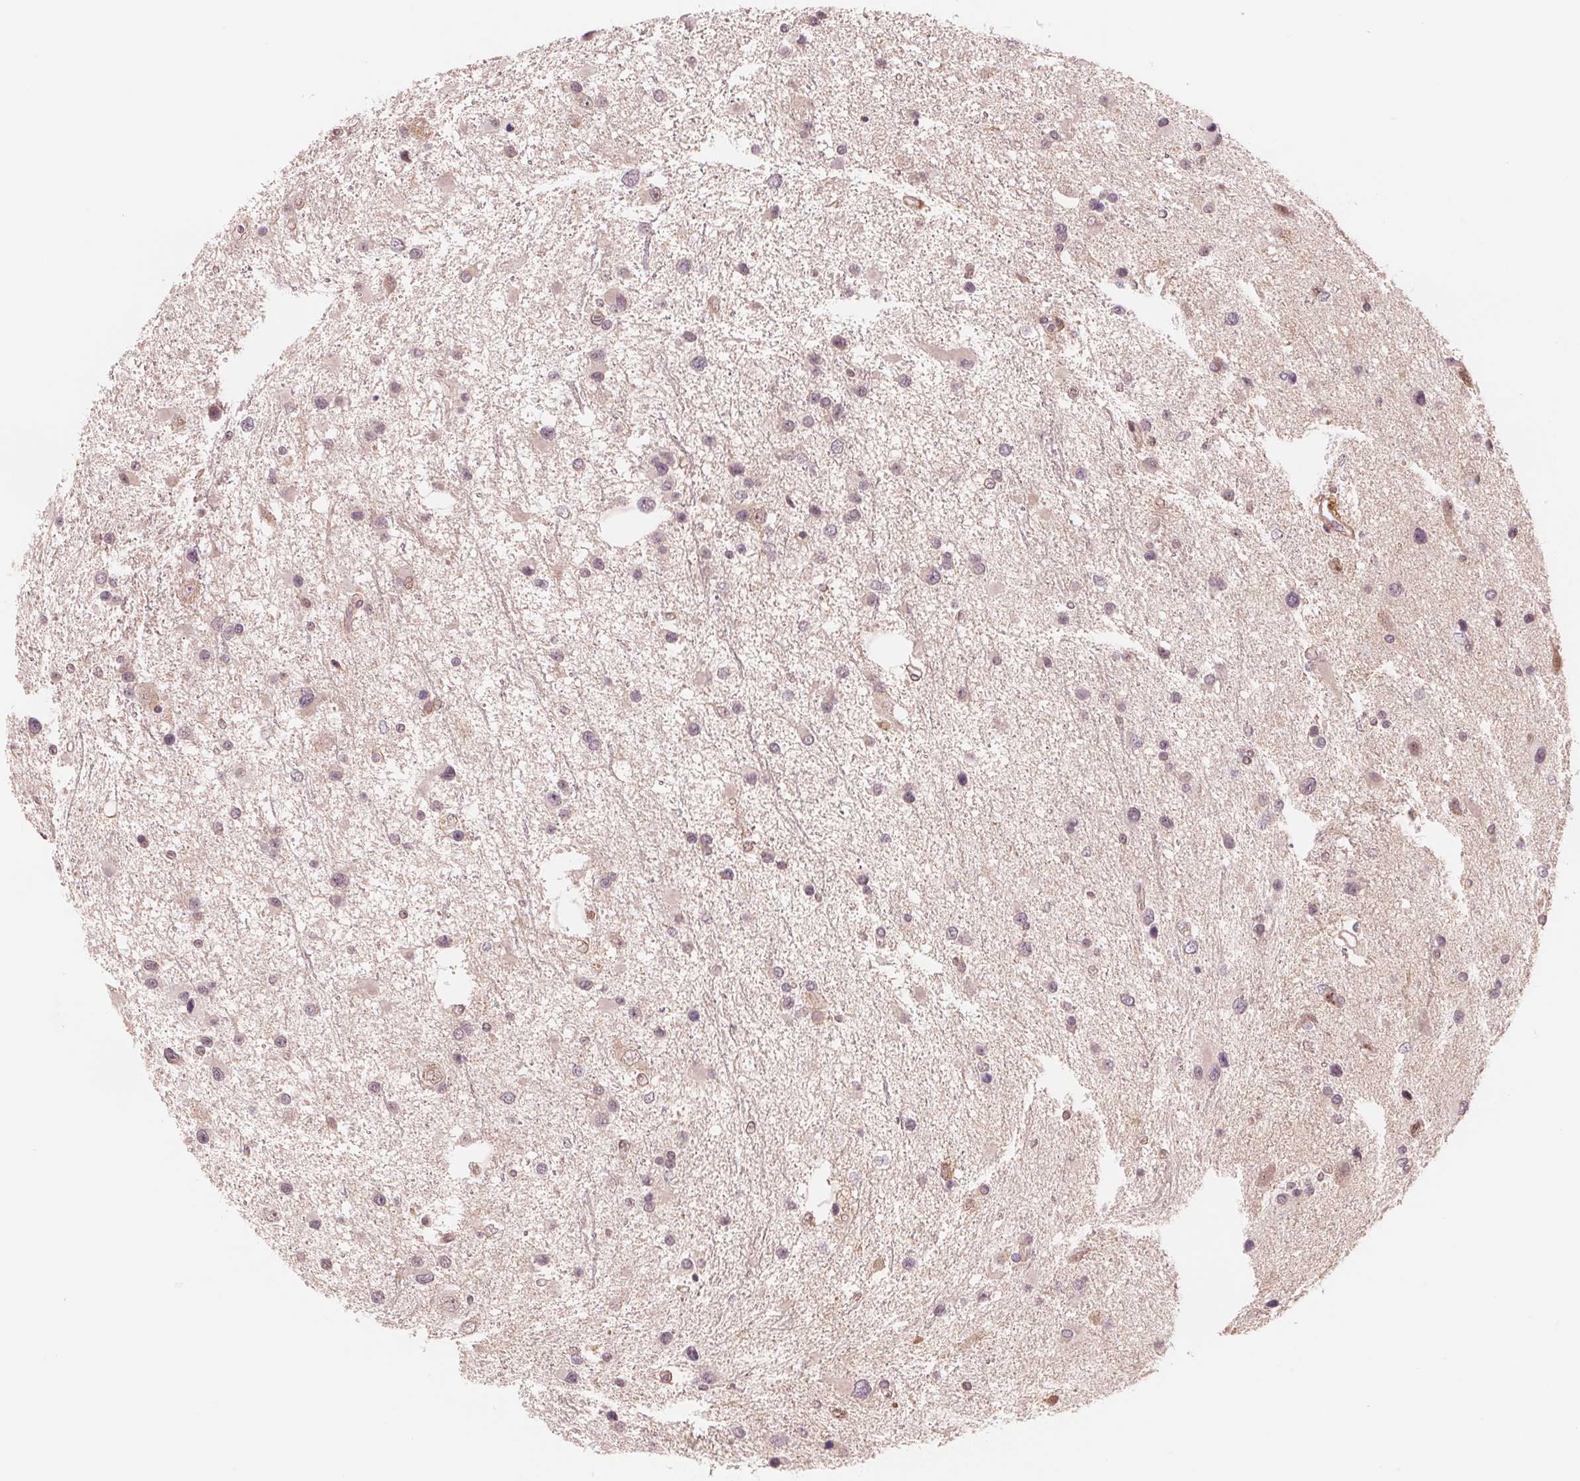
{"staining": {"intensity": "negative", "quantity": "none", "location": "none"}, "tissue": "glioma", "cell_type": "Tumor cells", "image_type": "cancer", "snomed": [{"axis": "morphology", "description": "Glioma, malignant, Low grade"}, {"axis": "topography", "description": "Brain"}], "caption": "A high-resolution photomicrograph shows immunohistochemistry staining of malignant low-grade glioma, which displays no significant positivity in tumor cells. (DAB (3,3'-diaminobenzidine) IHC with hematoxylin counter stain).", "gene": "IL9R", "patient": {"sex": "female", "age": 32}}